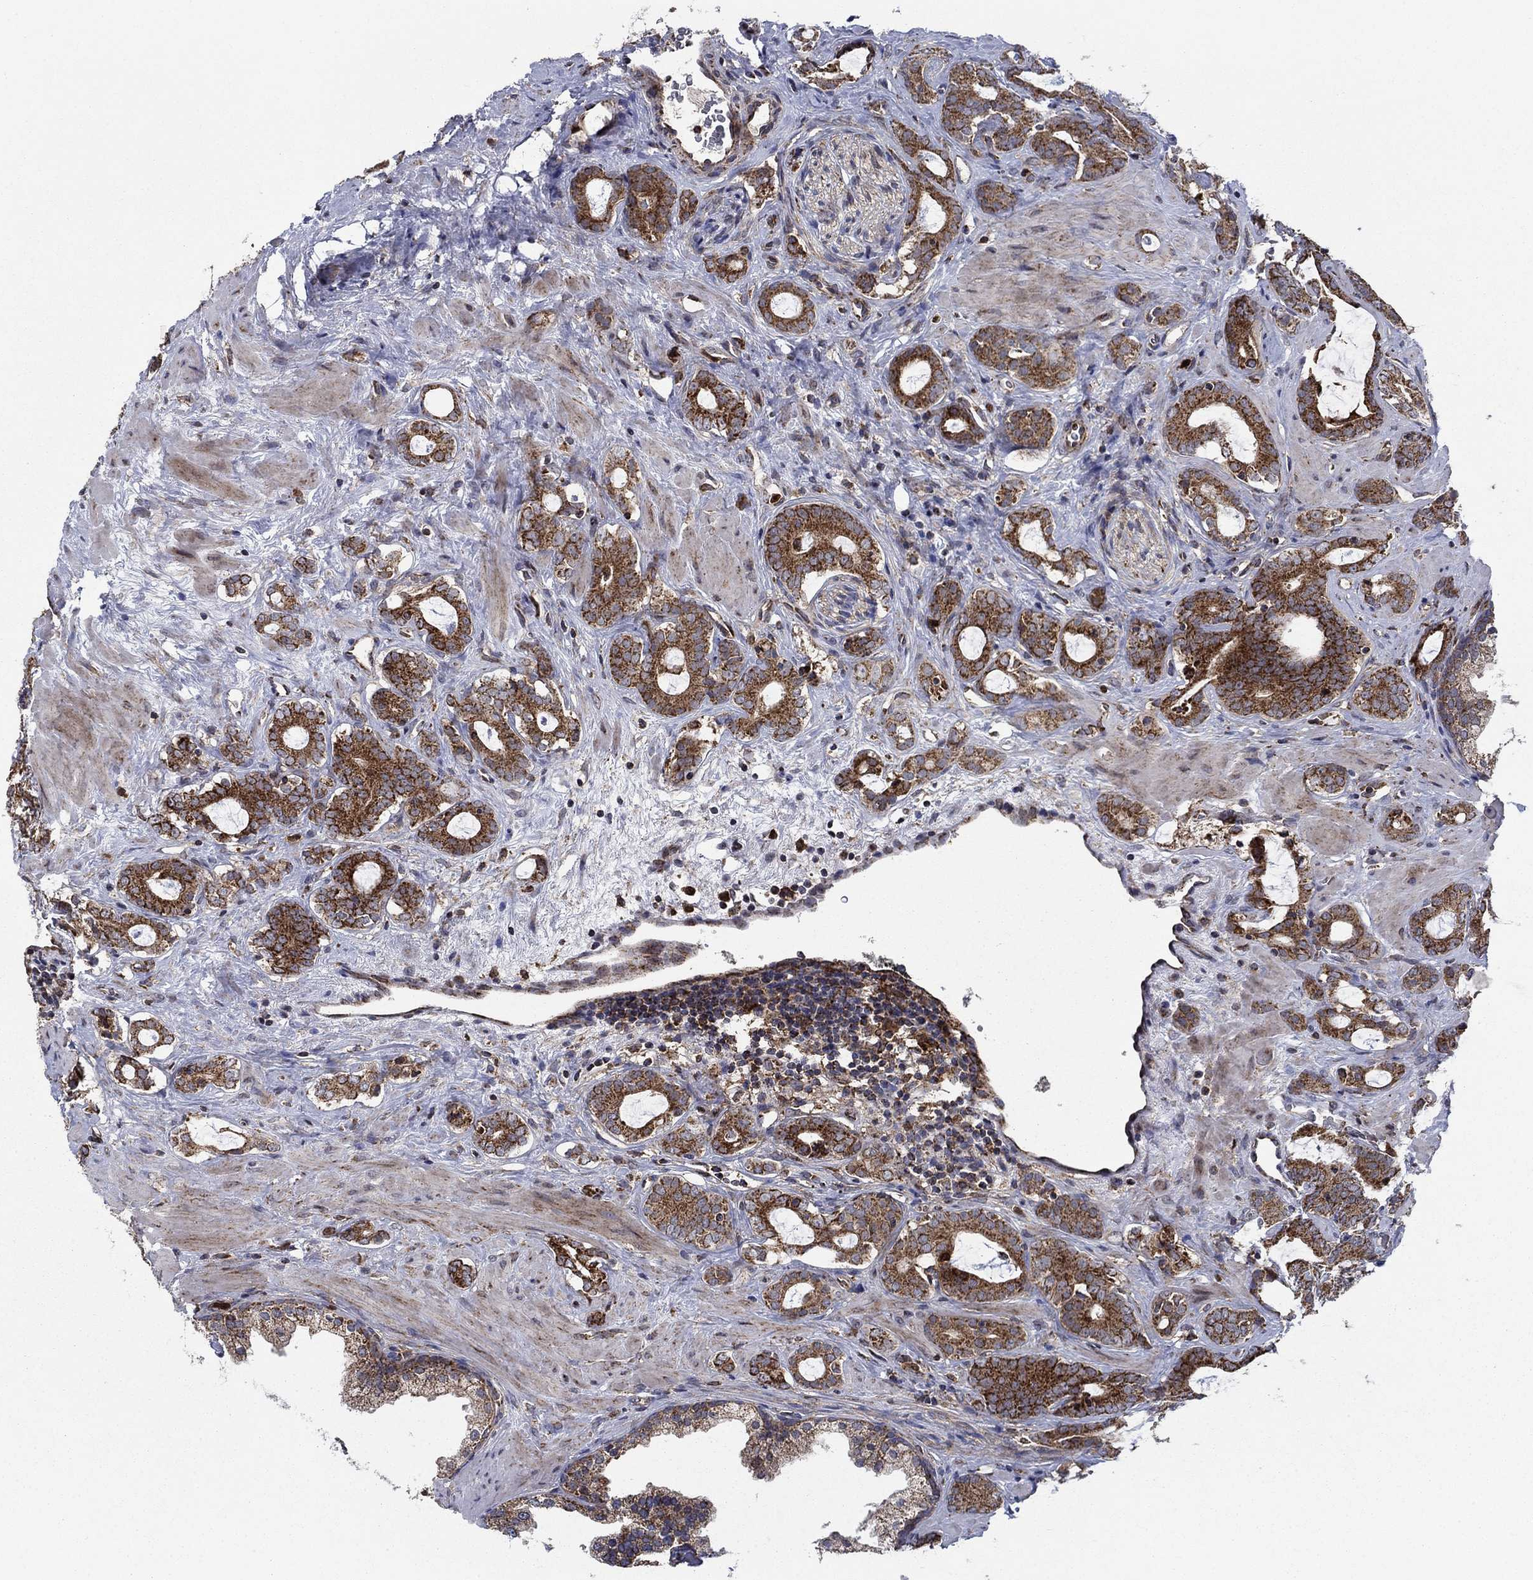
{"staining": {"intensity": "strong", "quantity": ">75%", "location": "cytoplasmic/membranous"}, "tissue": "prostate cancer", "cell_type": "Tumor cells", "image_type": "cancer", "snomed": [{"axis": "morphology", "description": "Adenocarcinoma, NOS"}, {"axis": "topography", "description": "Prostate"}], "caption": "An image of prostate cancer stained for a protein reveals strong cytoplasmic/membranous brown staining in tumor cells.", "gene": "RNF19B", "patient": {"sex": "male", "age": 55}}